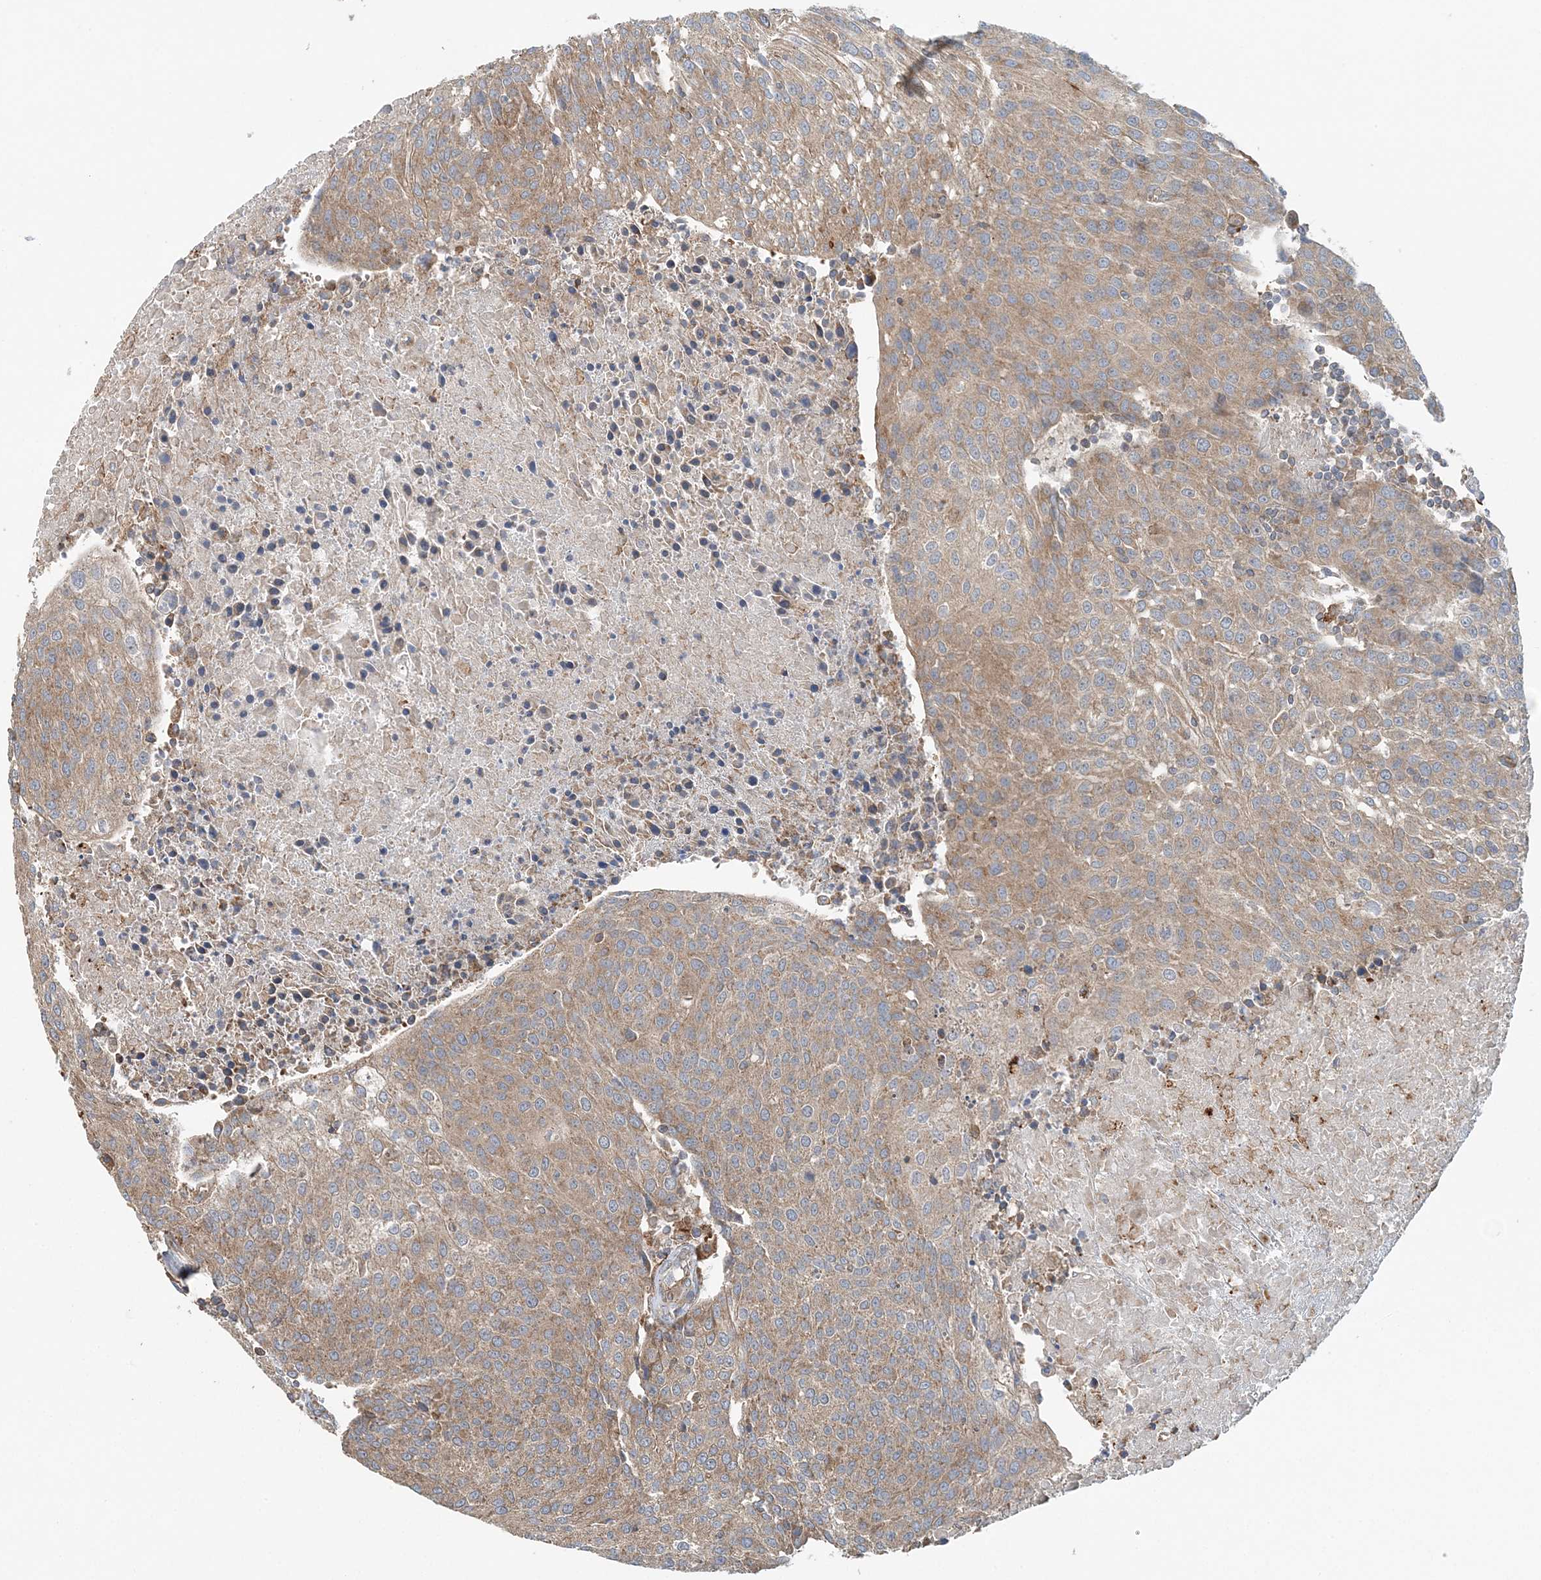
{"staining": {"intensity": "moderate", "quantity": ">75%", "location": "cytoplasmic/membranous"}, "tissue": "urothelial cancer", "cell_type": "Tumor cells", "image_type": "cancer", "snomed": [{"axis": "morphology", "description": "Urothelial carcinoma, High grade"}, {"axis": "topography", "description": "Urinary bladder"}], "caption": "Approximately >75% of tumor cells in human high-grade urothelial carcinoma demonstrate moderate cytoplasmic/membranous protein expression as visualized by brown immunohistochemical staining.", "gene": "TTI1", "patient": {"sex": "female", "age": 85}}